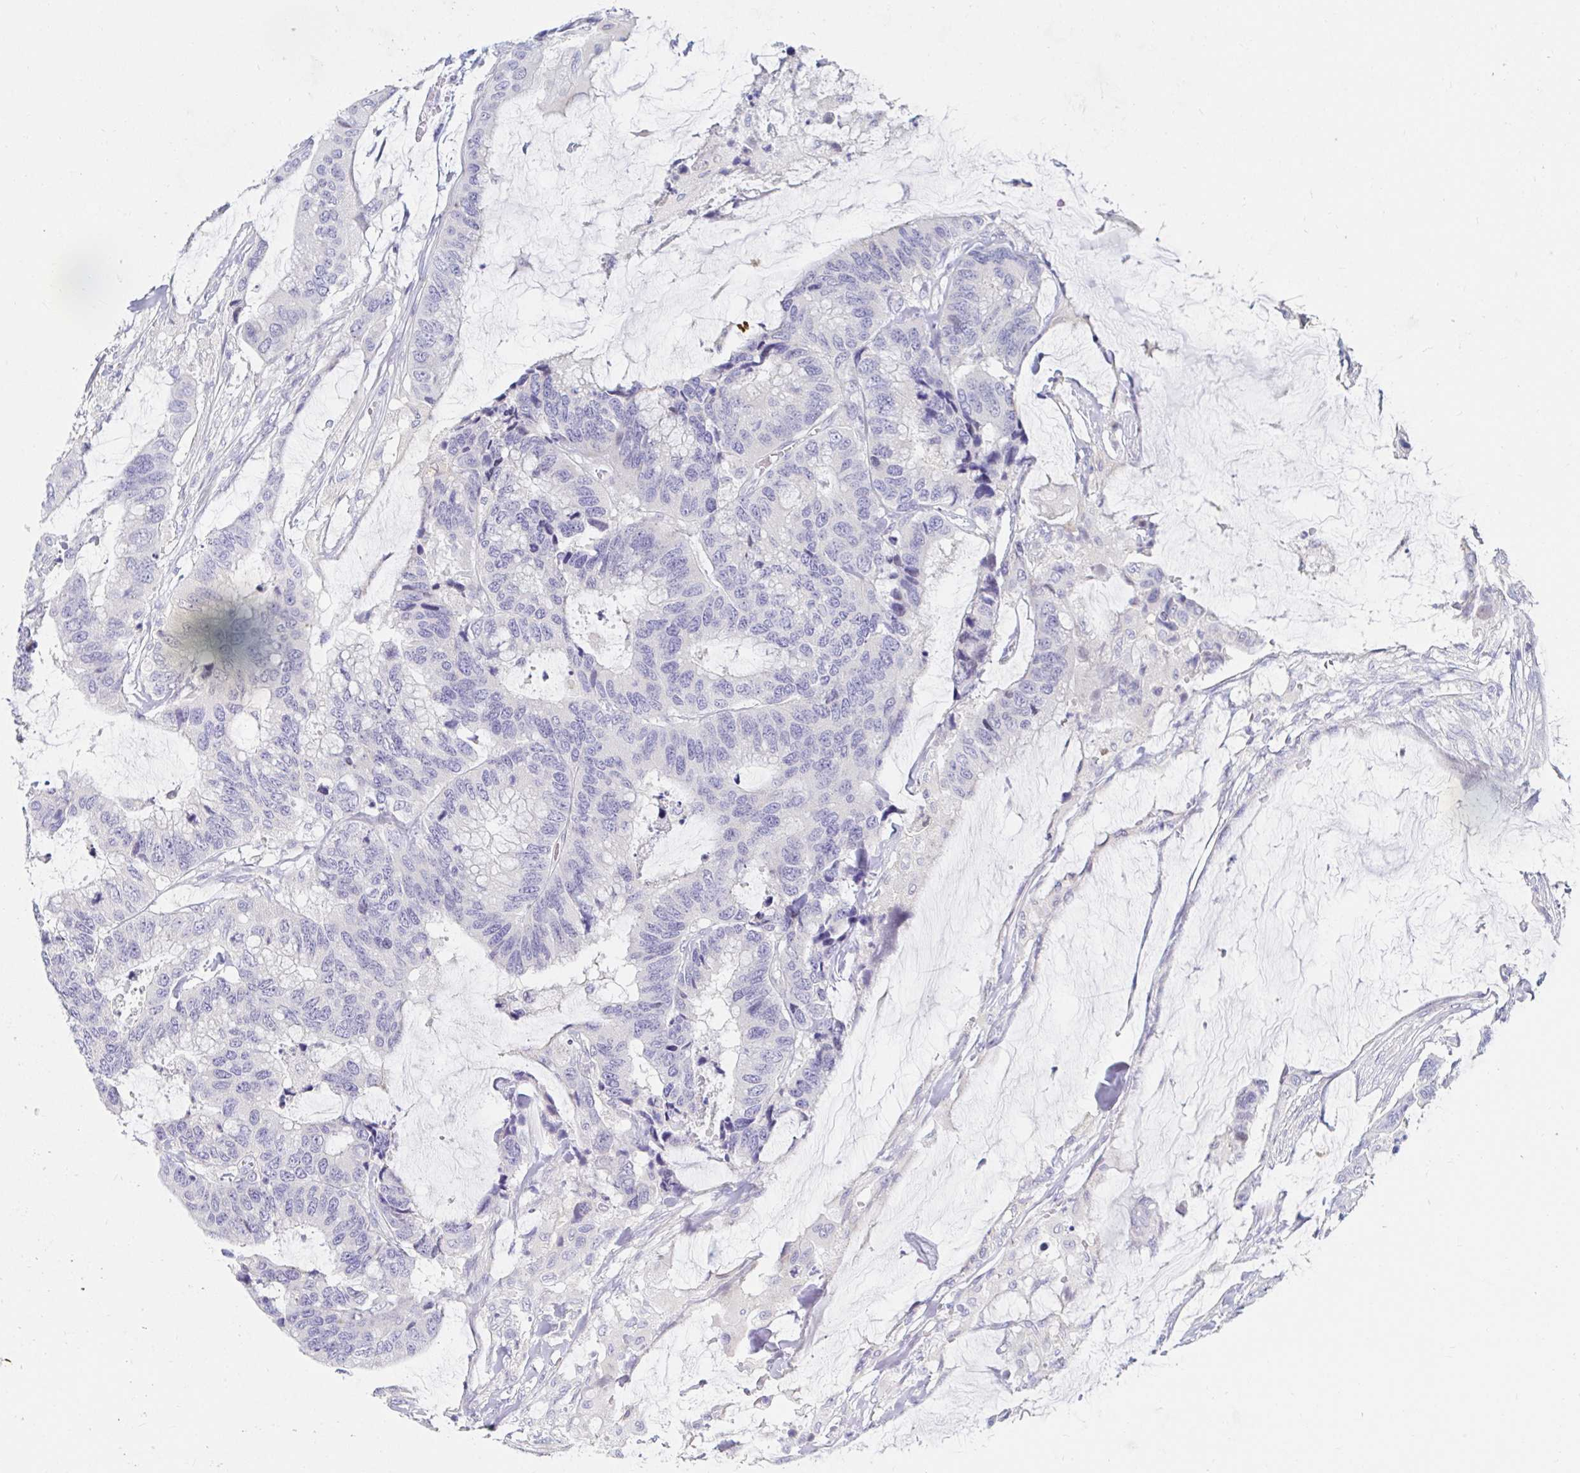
{"staining": {"intensity": "negative", "quantity": "none", "location": "none"}, "tissue": "colorectal cancer", "cell_type": "Tumor cells", "image_type": "cancer", "snomed": [{"axis": "morphology", "description": "Adenocarcinoma, NOS"}, {"axis": "topography", "description": "Rectum"}], "caption": "Image shows no significant protein positivity in tumor cells of colorectal cancer.", "gene": "C4orf17", "patient": {"sex": "female", "age": 59}}